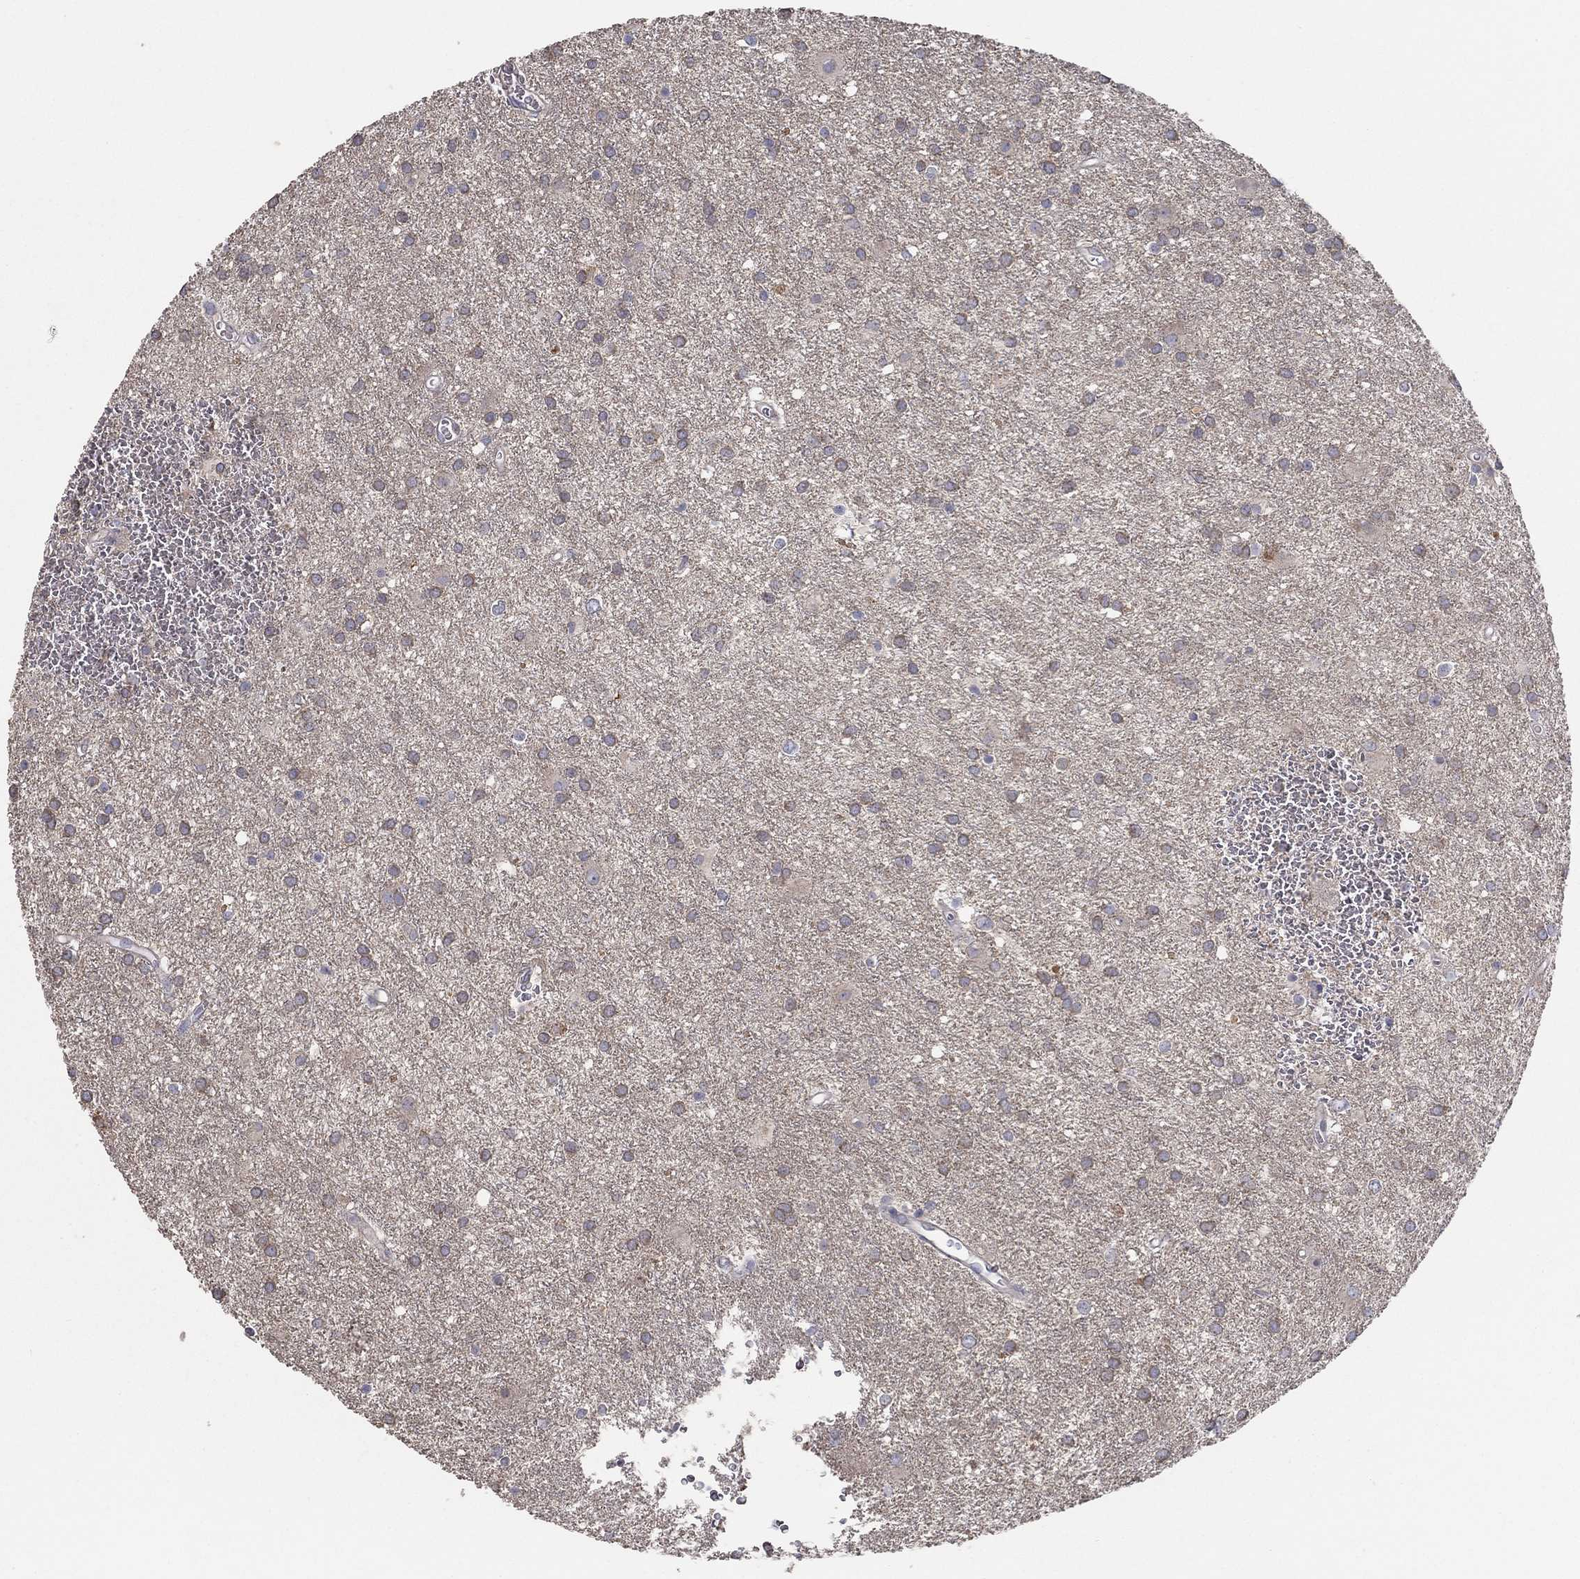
{"staining": {"intensity": "weak", "quantity": "25%-75%", "location": "cytoplasmic/membranous"}, "tissue": "glioma", "cell_type": "Tumor cells", "image_type": "cancer", "snomed": [{"axis": "morphology", "description": "Glioma, malignant, Low grade"}, {"axis": "topography", "description": "Brain"}], "caption": "Tumor cells demonstrate weak cytoplasmic/membranous expression in approximately 25%-75% of cells in low-grade glioma (malignant).", "gene": "DOCK3", "patient": {"sex": "male", "age": 58}}